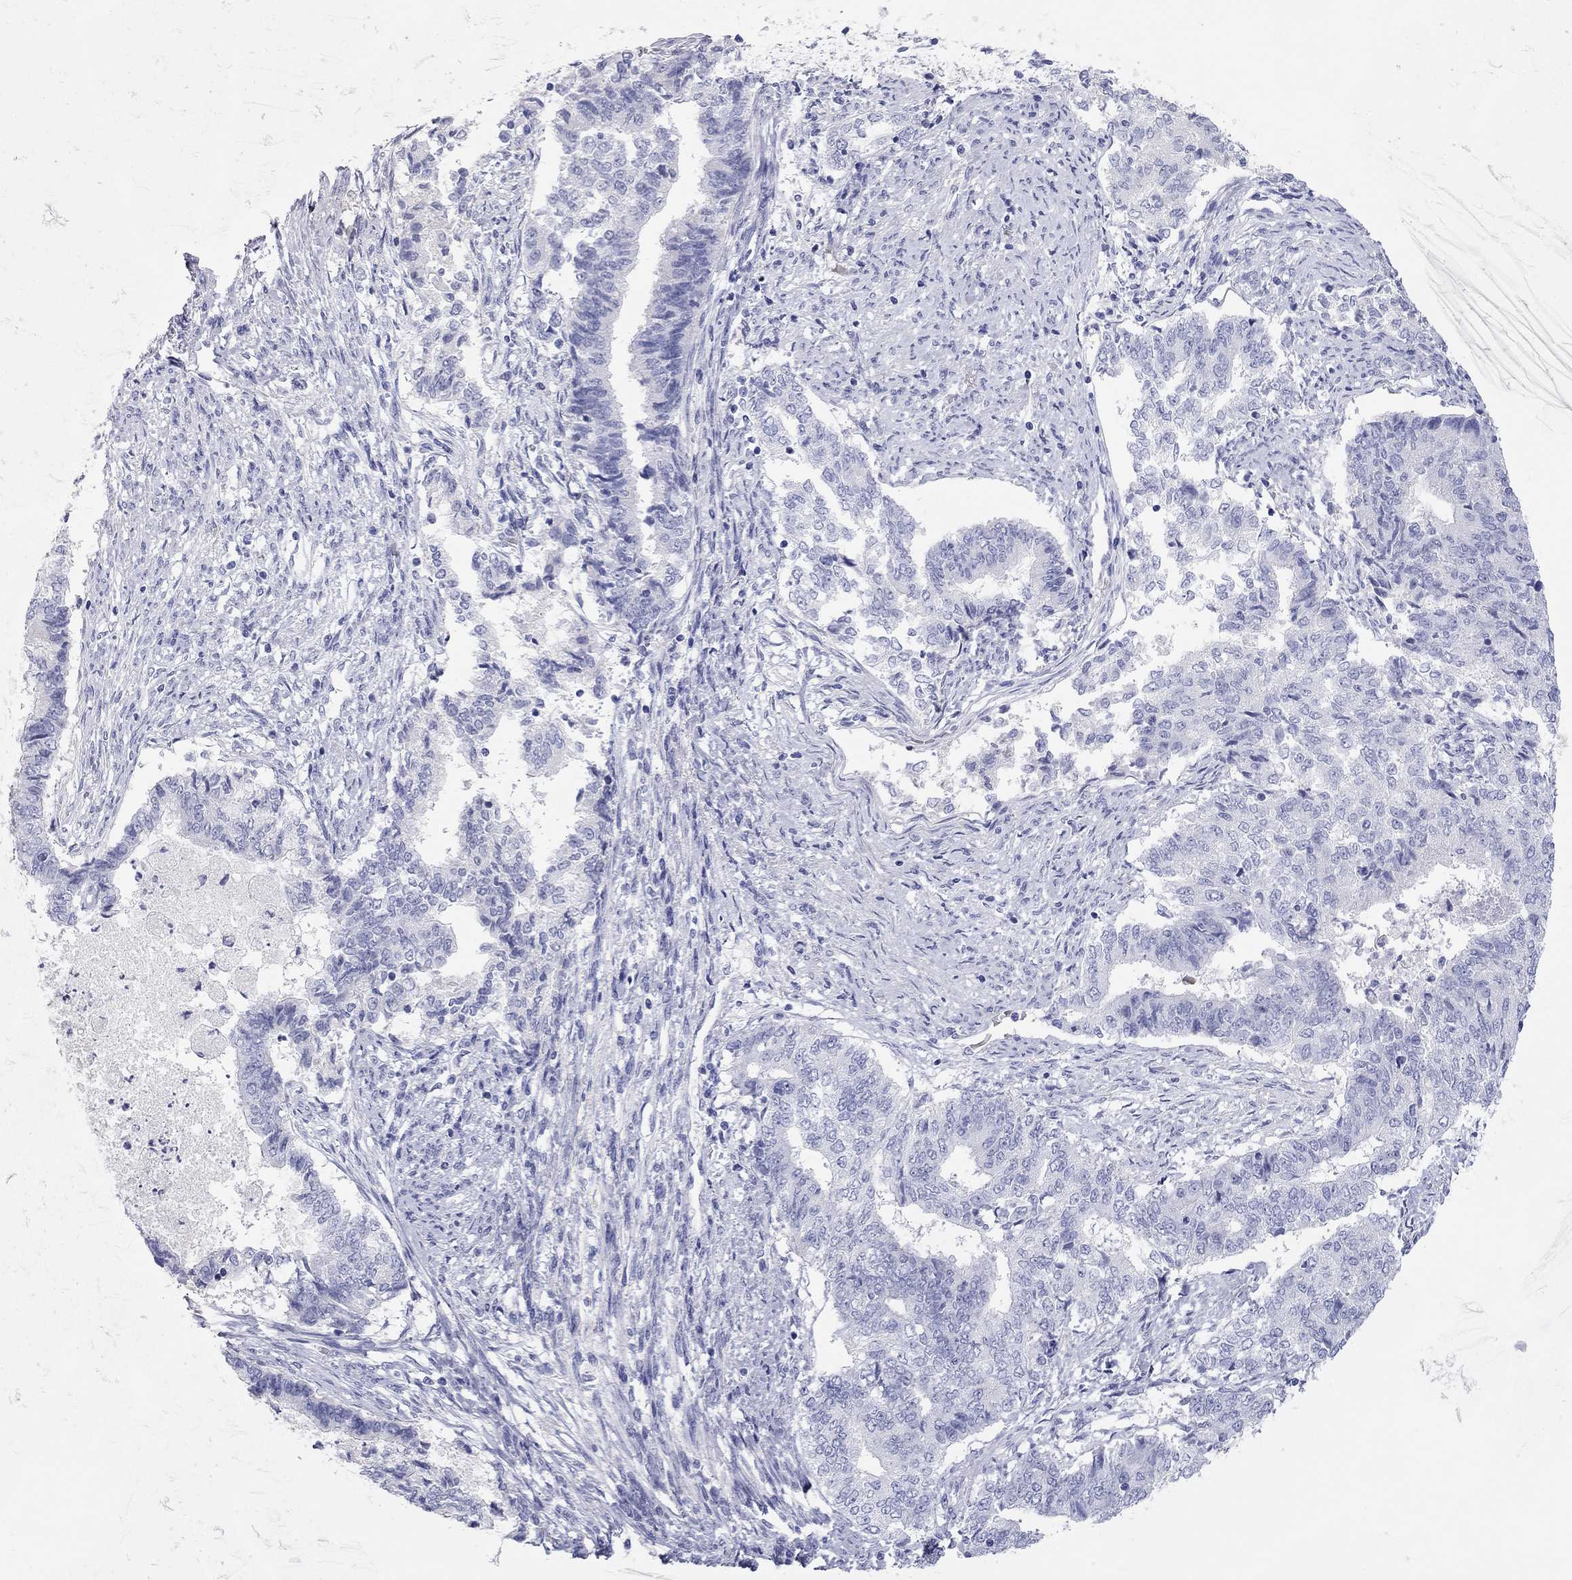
{"staining": {"intensity": "negative", "quantity": "none", "location": "none"}, "tissue": "endometrial cancer", "cell_type": "Tumor cells", "image_type": "cancer", "snomed": [{"axis": "morphology", "description": "Adenocarcinoma, NOS"}, {"axis": "topography", "description": "Endometrium"}], "caption": "Immunohistochemical staining of endometrial cancer (adenocarcinoma) shows no significant positivity in tumor cells. Nuclei are stained in blue.", "gene": "PCDHGC5", "patient": {"sex": "female", "age": 65}}